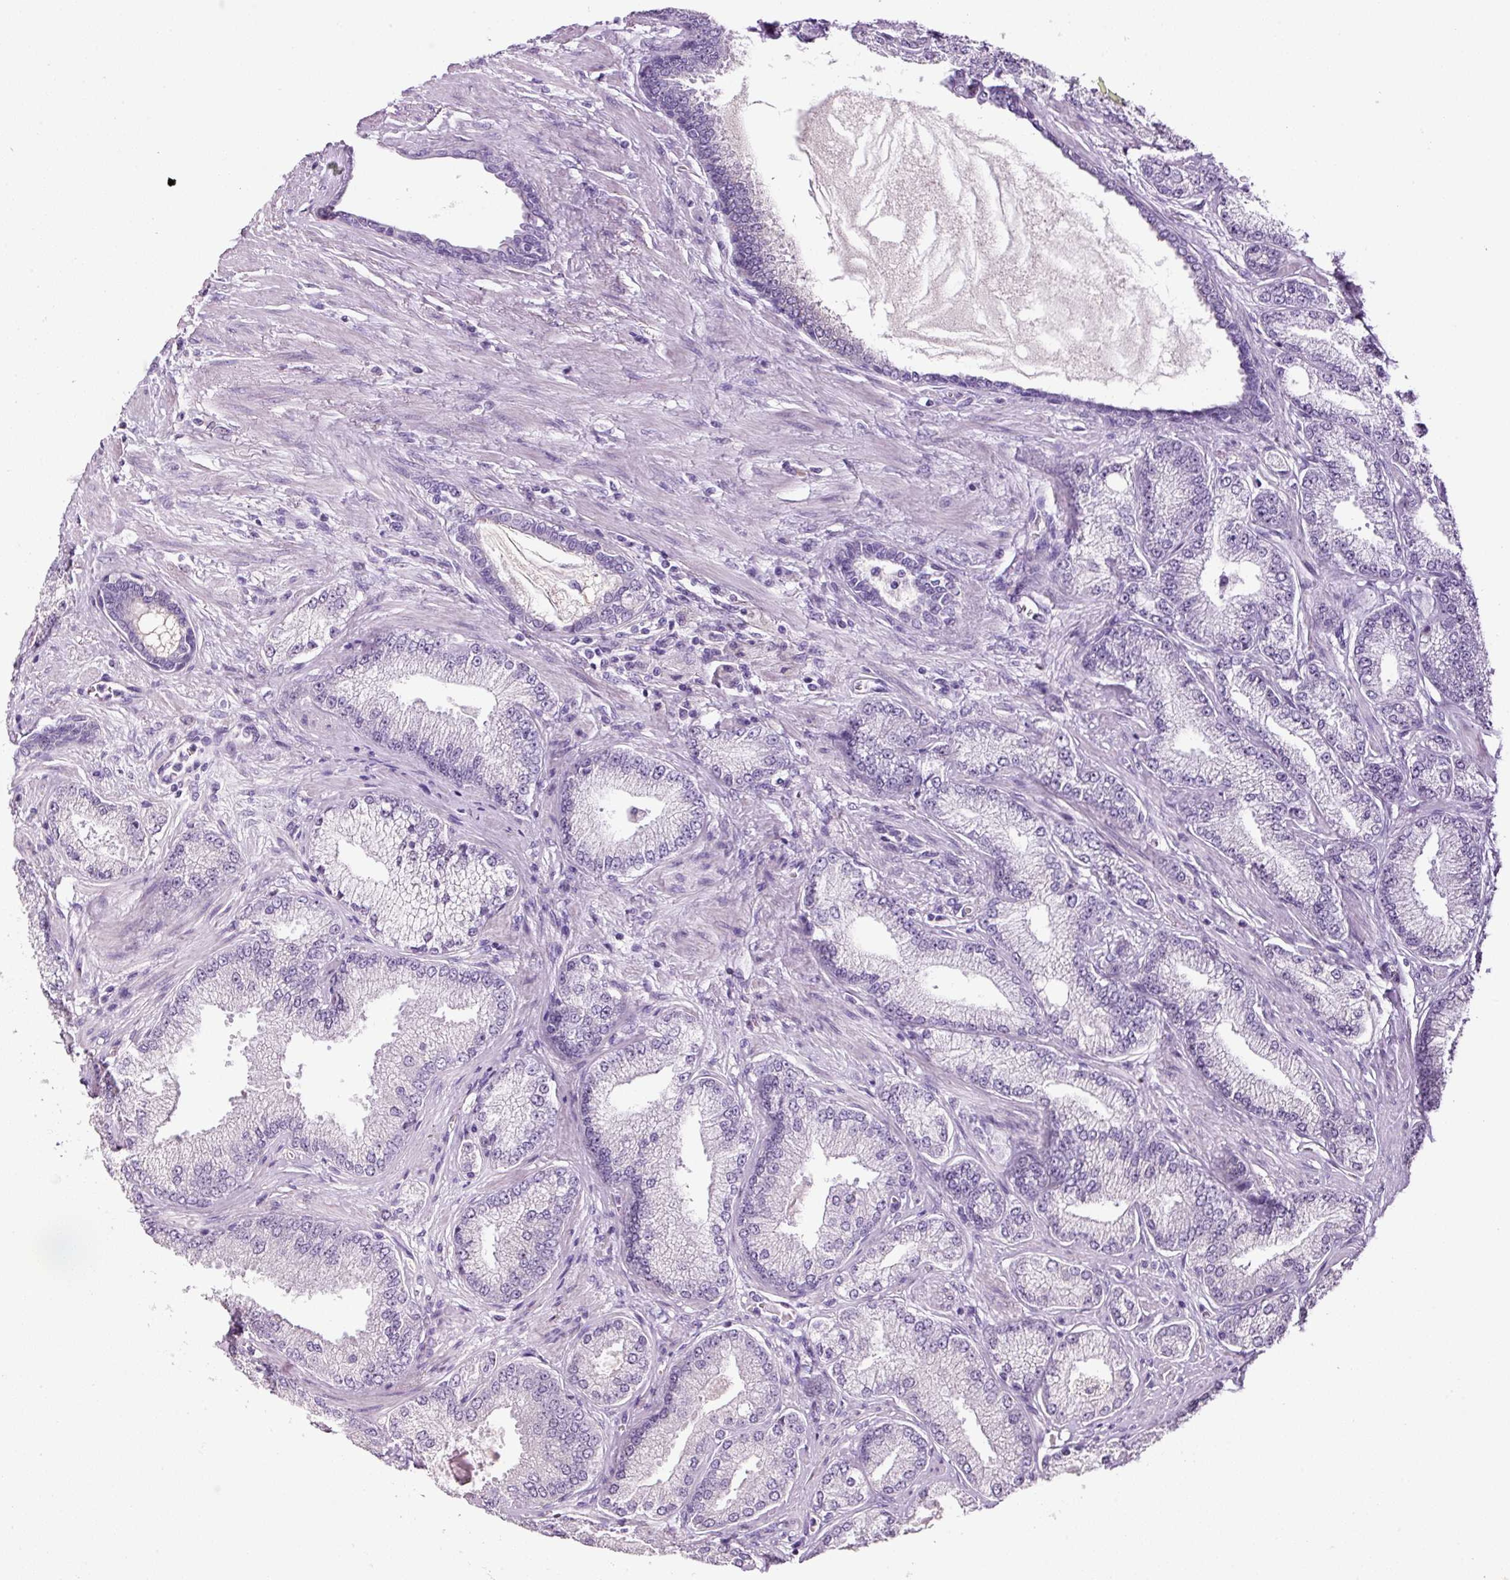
{"staining": {"intensity": "negative", "quantity": "none", "location": "none"}, "tissue": "prostate cancer", "cell_type": "Tumor cells", "image_type": "cancer", "snomed": [{"axis": "morphology", "description": "Adenocarcinoma, High grade"}, {"axis": "topography", "description": "Prostate"}], "caption": "The immunohistochemistry micrograph has no significant expression in tumor cells of prostate adenocarcinoma (high-grade) tissue.", "gene": "KLF1", "patient": {"sex": "male", "age": 68}}